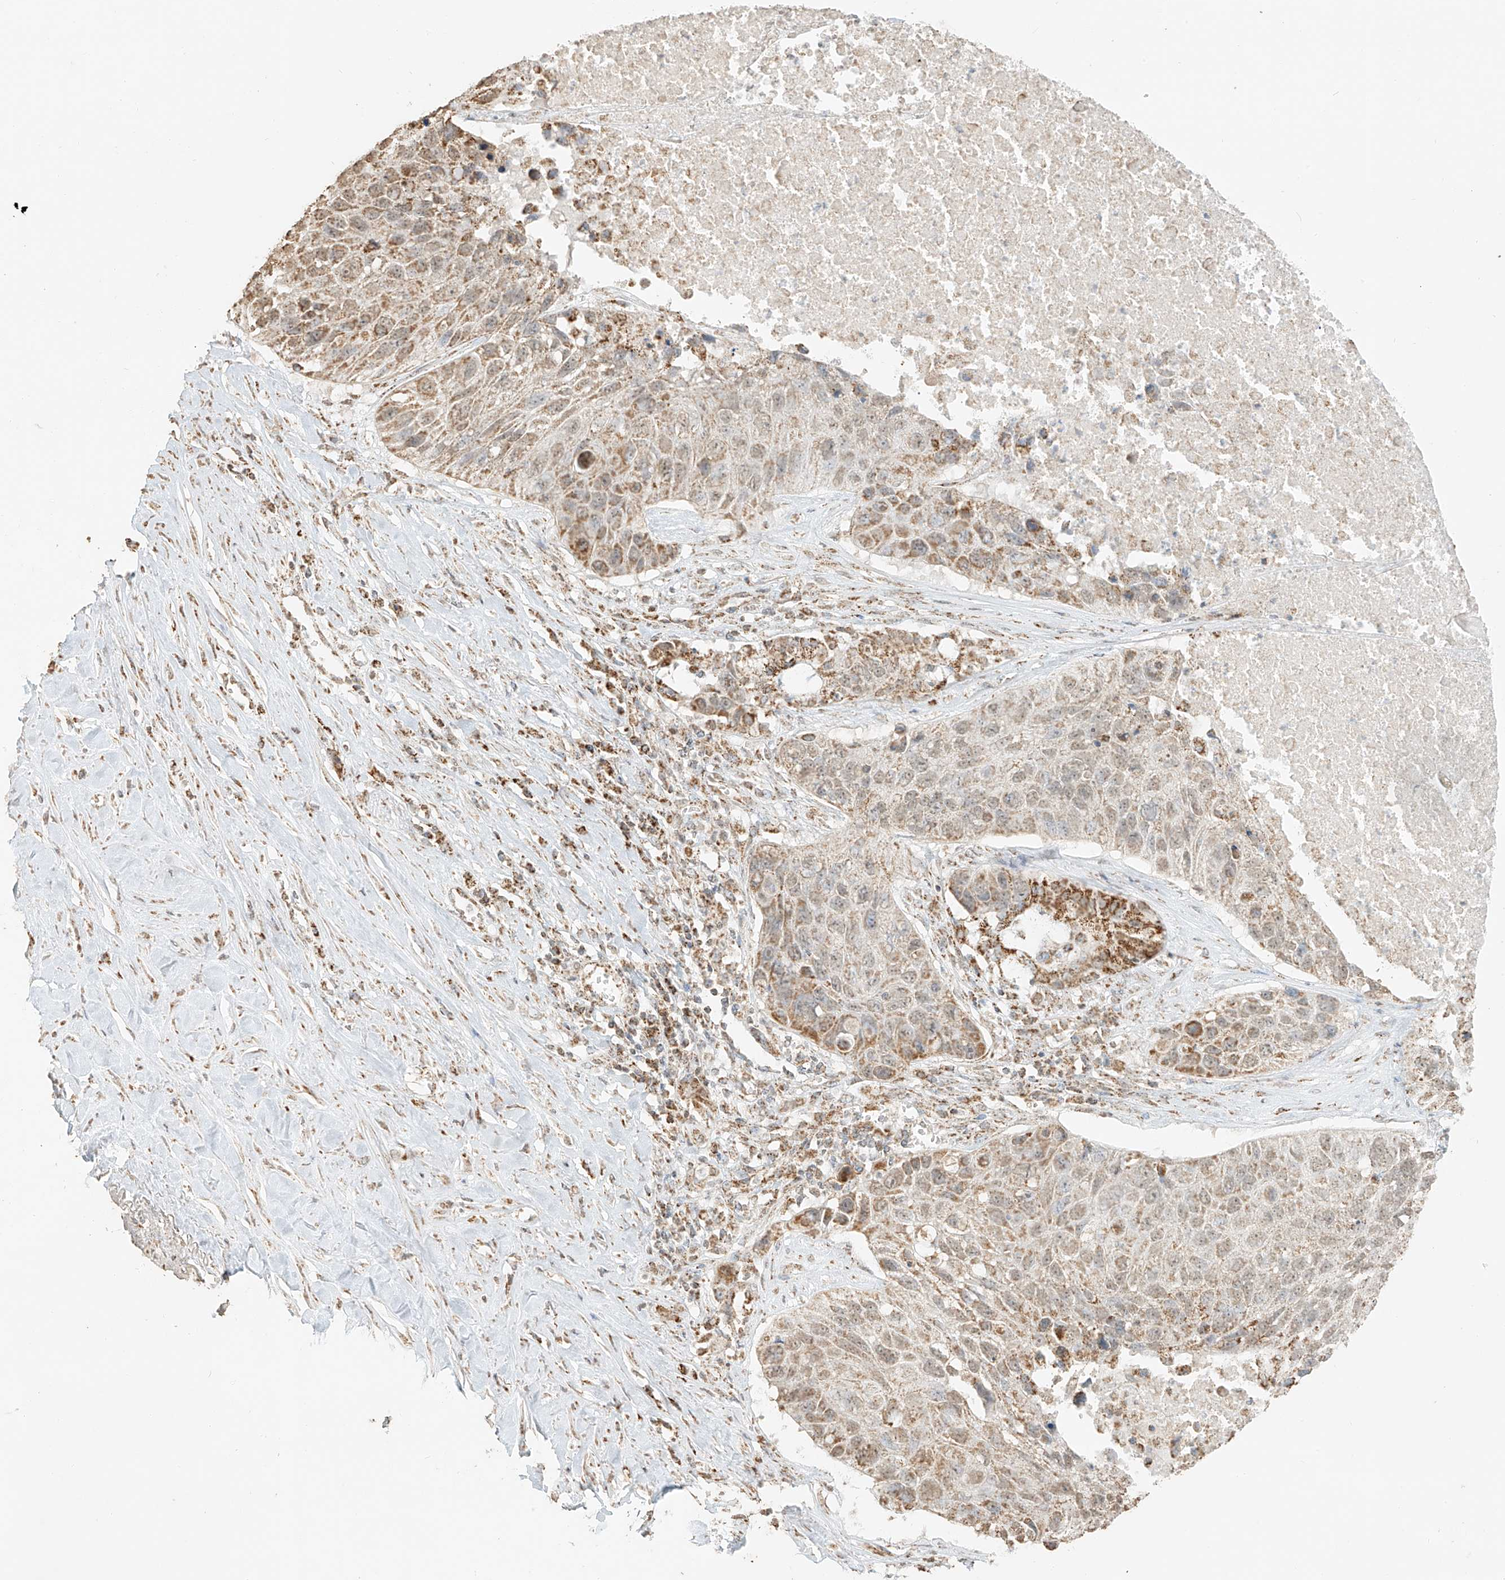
{"staining": {"intensity": "moderate", "quantity": "25%-75%", "location": "cytoplasmic/membranous"}, "tissue": "lung cancer", "cell_type": "Tumor cells", "image_type": "cancer", "snomed": [{"axis": "morphology", "description": "Squamous cell carcinoma, NOS"}, {"axis": "topography", "description": "Lung"}], "caption": "This is a micrograph of immunohistochemistry (IHC) staining of lung cancer (squamous cell carcinoma), which shows moderate expression in the cytoplasmic/membranous of tumor cells.", "gene": "MIPEP", "patient": {"sex": "male", "age": 61}}